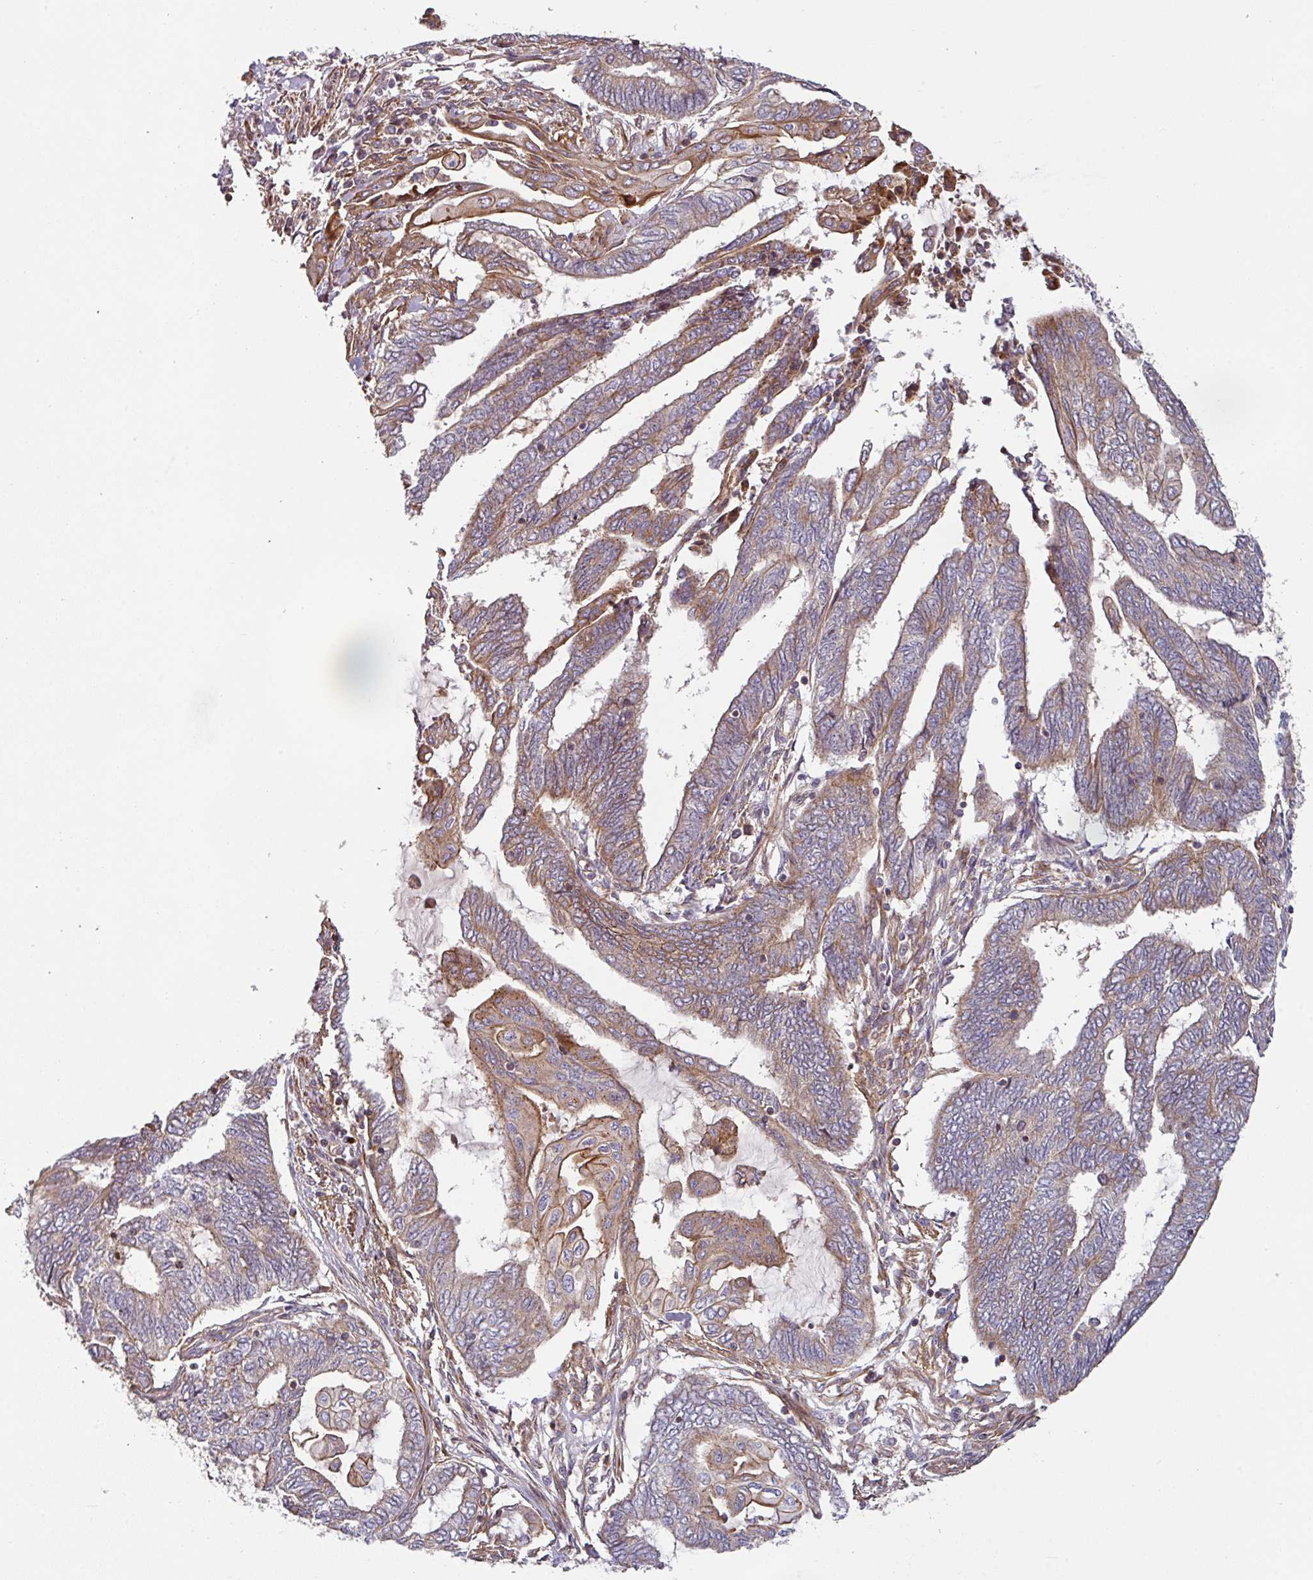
{"staining": {"intensity": "moderate", "quantity": "<25%", "location": "cytoplasmic/membranous"}, "tissue": "endometrial cancer", "cell_type": "Tumor cells", "image_type": "cancer", "snomed": [{"axis": "morphology", "description": "Adenocarcinoma, NOS"}, {"axis": "topography", "description": "Uterus"}, {"axis": "topography", "description": "Endometrium"}], "caption": "Immunohistochemical staining of human endometrial cancer exhibits low levels of moderate cytoplasmic/membranous staining in approximately <25% of tumor cells. The staining is performed using DAB brown chromogen to label protein expression. The nuclei are counter-stained blue using hematoxylin.", "gene": "CASP2", "patient": {"sex": "female", "age": 70}}